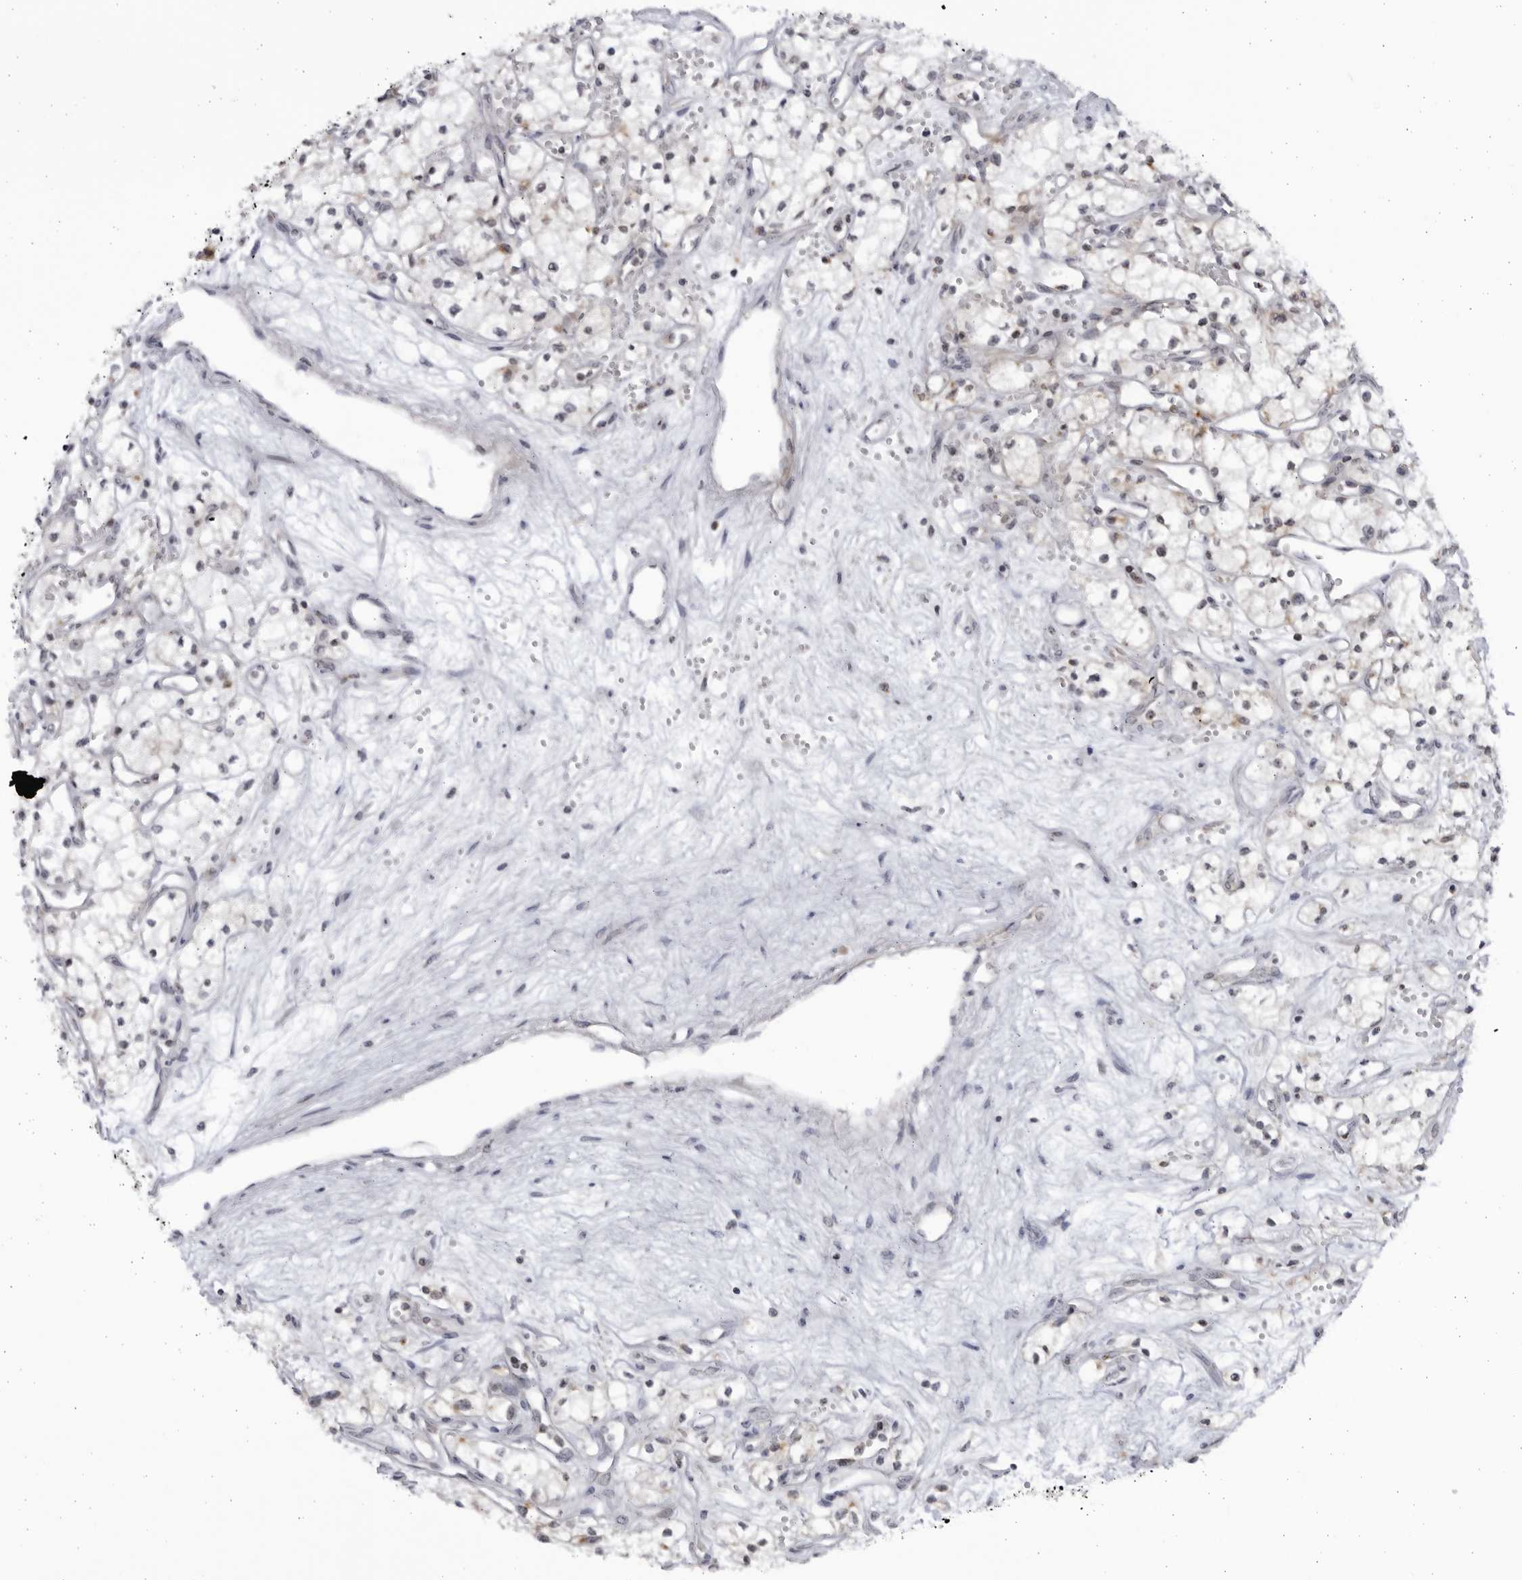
{"staining": {"intensity": "weak", "quantity": "<25%", "location": "cytoplasmic/membranous"}, "tissue": "renal cancer", "cell_type": "Tumor cells", "image_type": "cancer", "snomed": [{"axis": "morphology", "description": "Adenocarcinoma, NOS"}, {"axis": "topography", "description": "Kidney"}], "caption": "An image of renal cancer stained for a protein displays no brown staining in tumor cells.", "gene": "SLC25A22", "patient": {"sex": "male", "age": 59}}